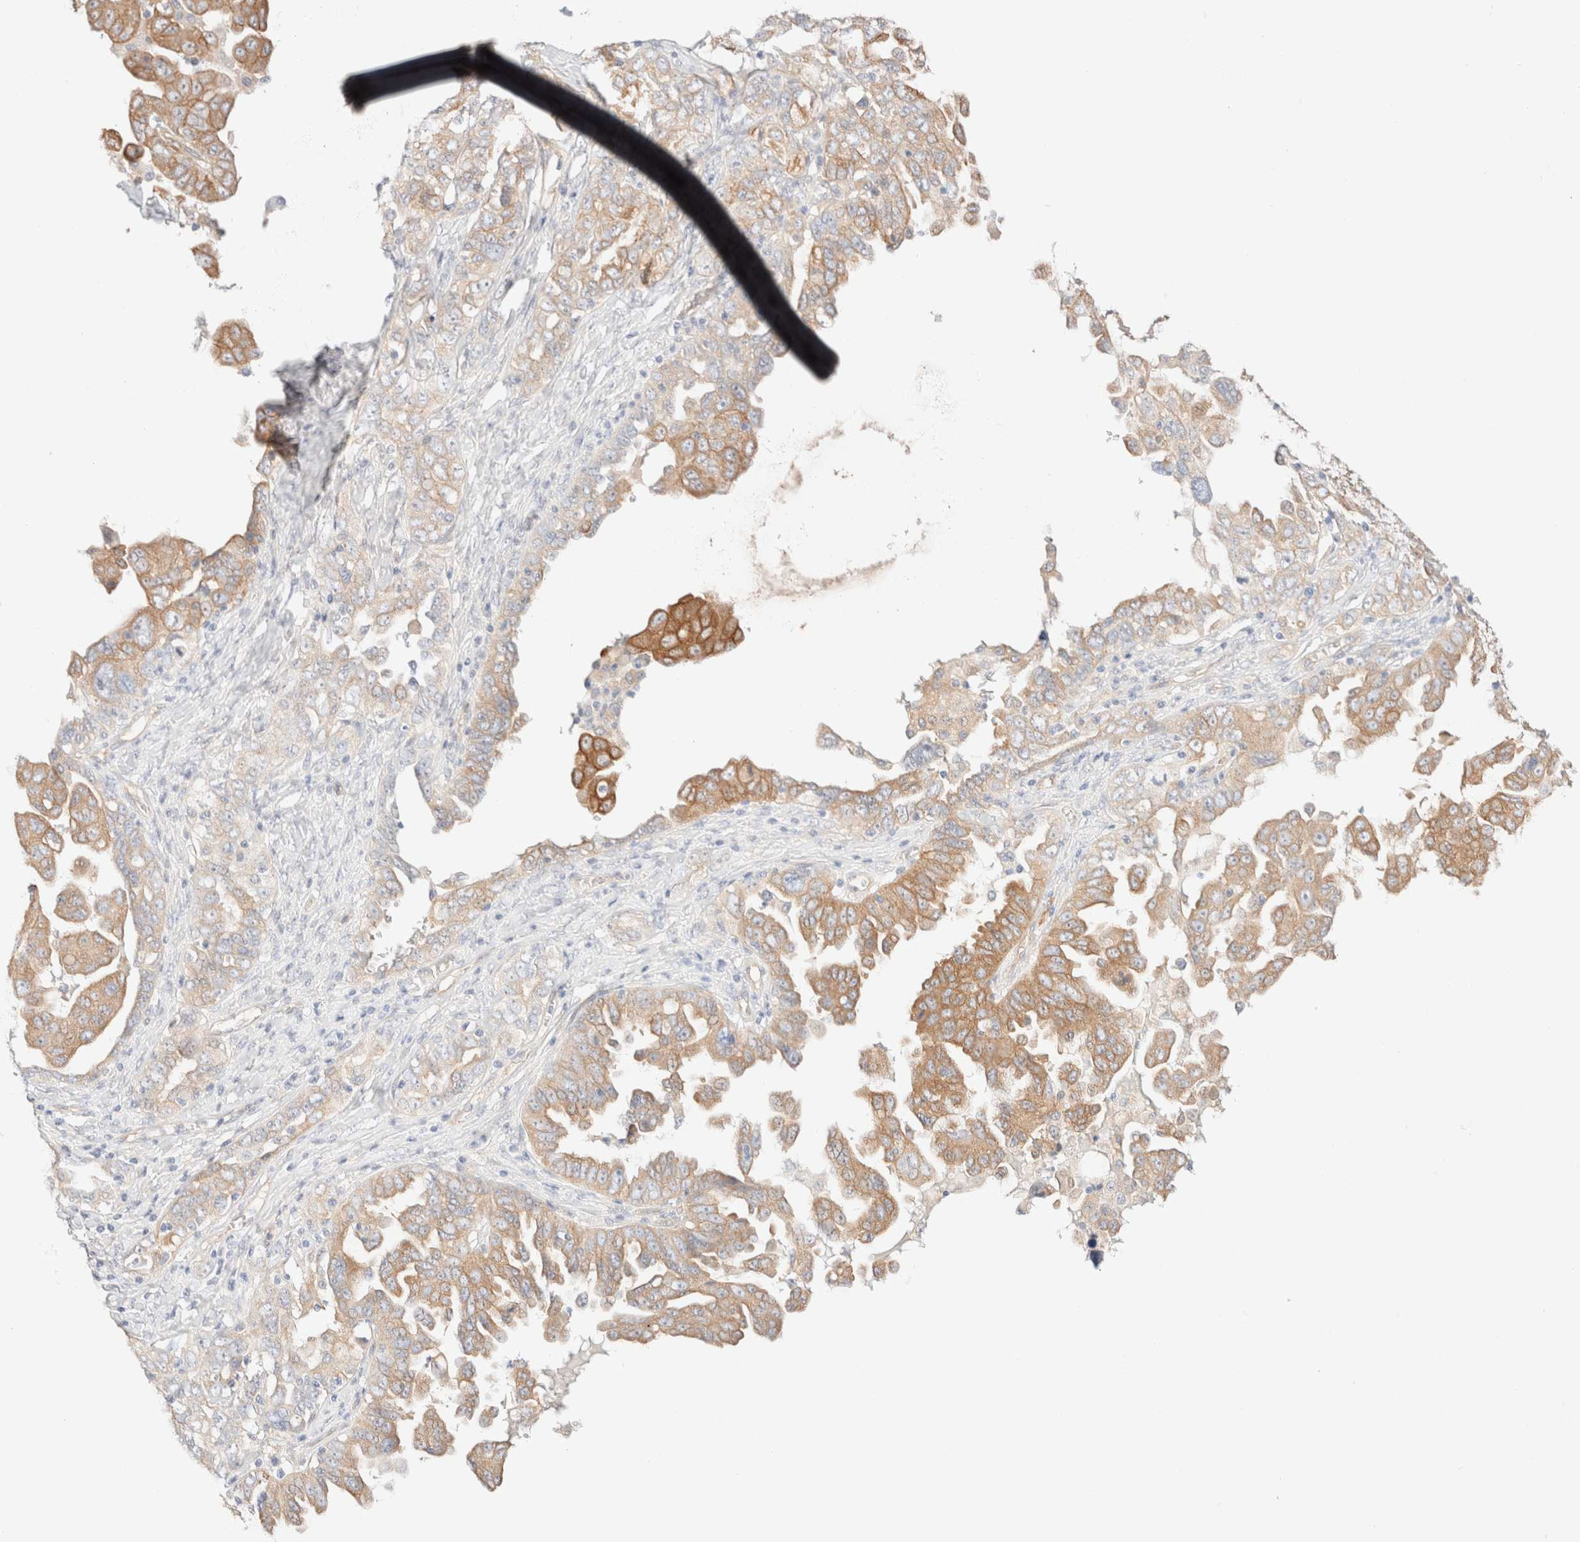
{"staining": {"intensity": "moderate", "quantity": ">75%", "location": "cytoplasmic/membranous"}, "tissue": "ovarian cancer", "cell_type": "Tumor cells", "image_type": "cancer", "snomed": [{"axis": "morphology", "description": "Carcinoma, endometroid"}, {"axis": "topography", "description": "Ovary"}], "caption": "Immunohistochemistry (IHC) histopathology image of ovarian endometroid carcinoma stained for a protein (brown), which shows medium levels of moderate cytoplasmic/membranous staining in approximately >75% of tumor cells.", "gene": "NIBAN2", "patient": {"sex": "female", "age": 62}}